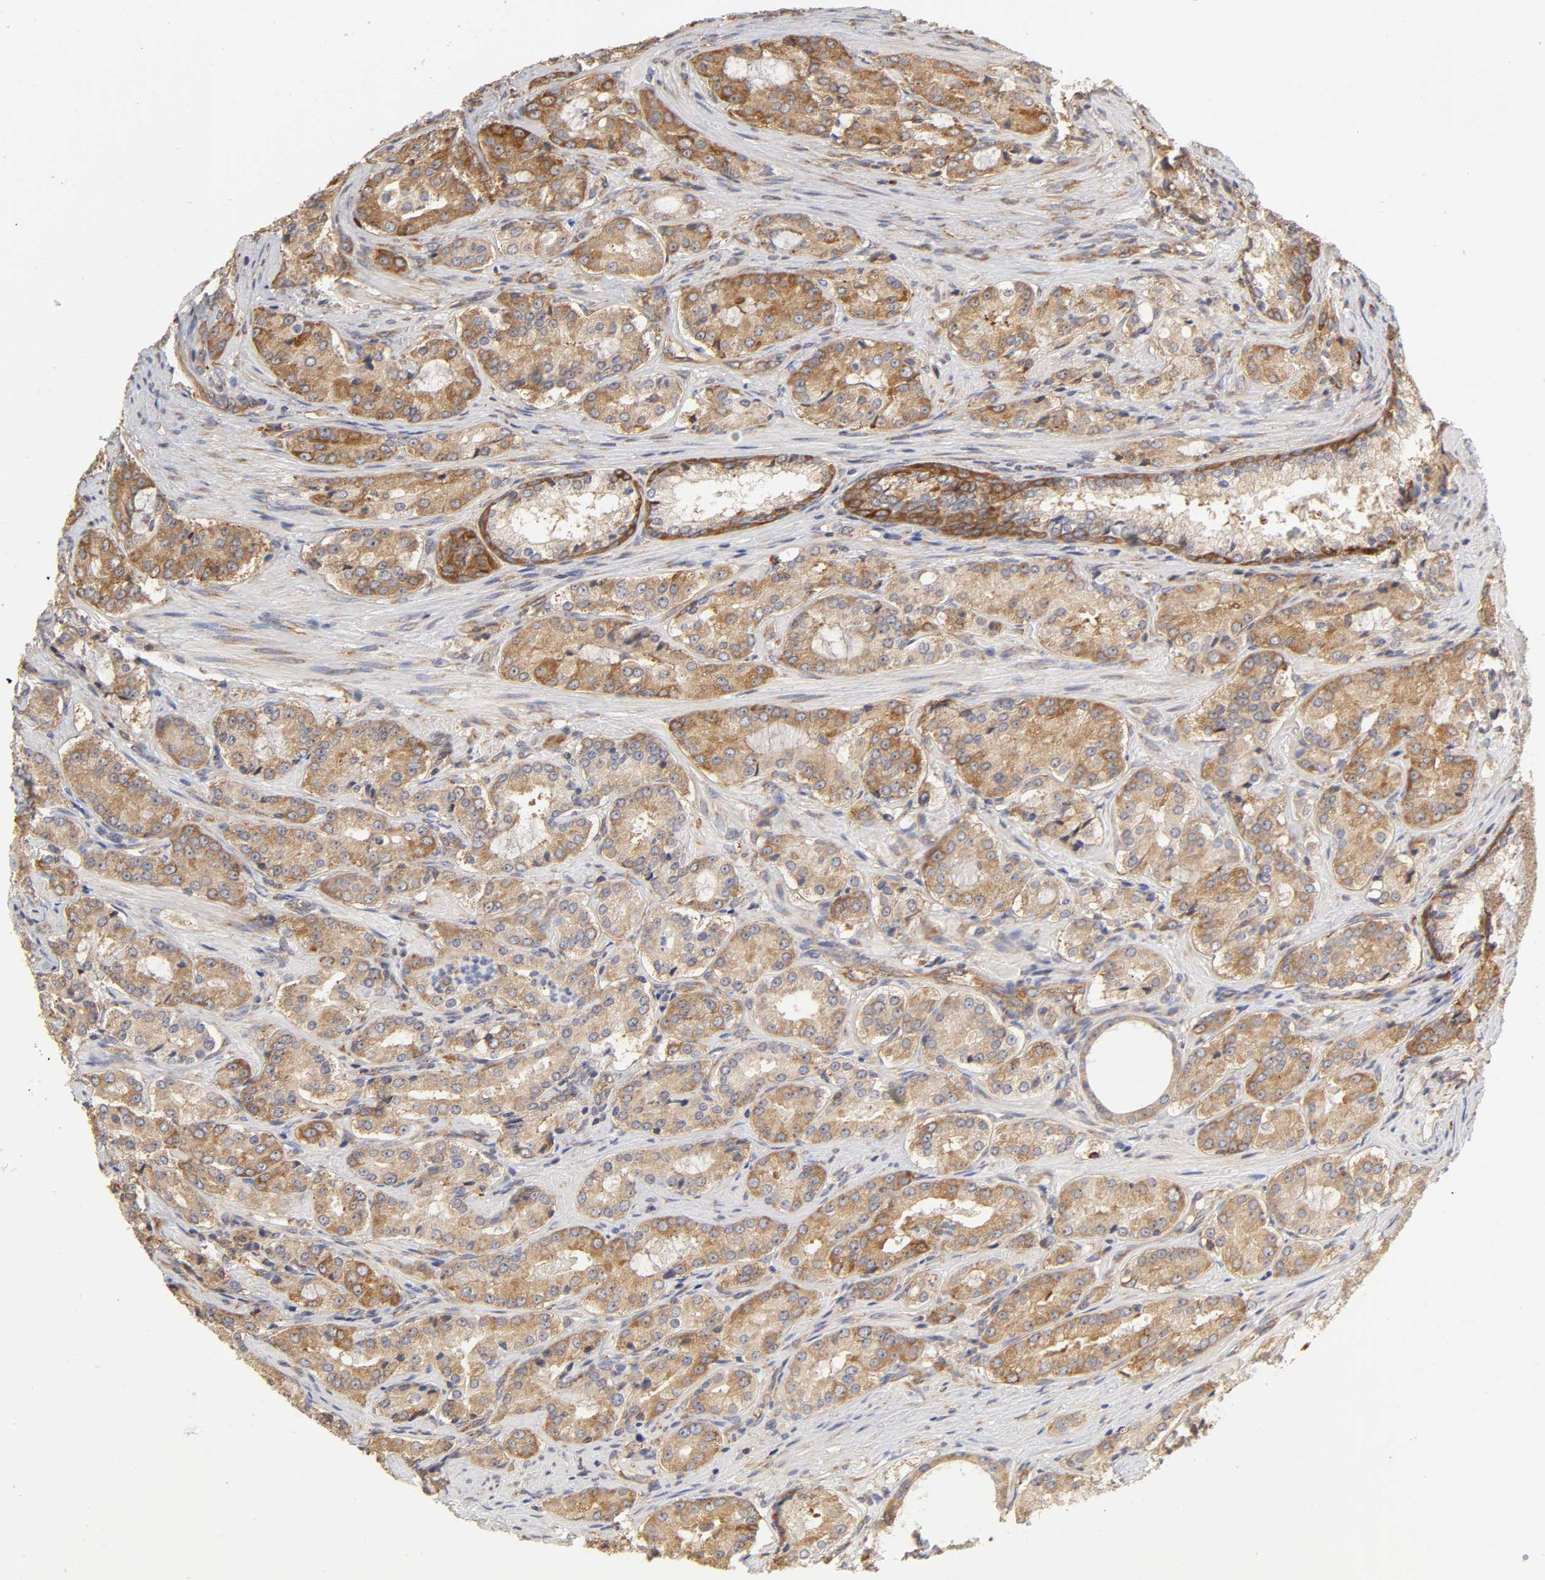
{"staining": {"intensity": "strong", "quantity": ">75%", "location": "cytoplasmic/membranous"}, "tissue": "prostate cancer", "cell_type": "Tumor cells", "image_type": "cancer", "snomed": [{"axis": "morphology", "description": "Adenocarcinoma, High grade"}, {"axis": "topography", "description": "Prostate"}], "caption": "Immunohistochemical staining of human prostate cancer reveals high levels of strong cytoplasmic/membranous protein expression in about >75% of tumor cells.", "gene": "RPL14", "patient": {"sex": "male", "age": 72}}